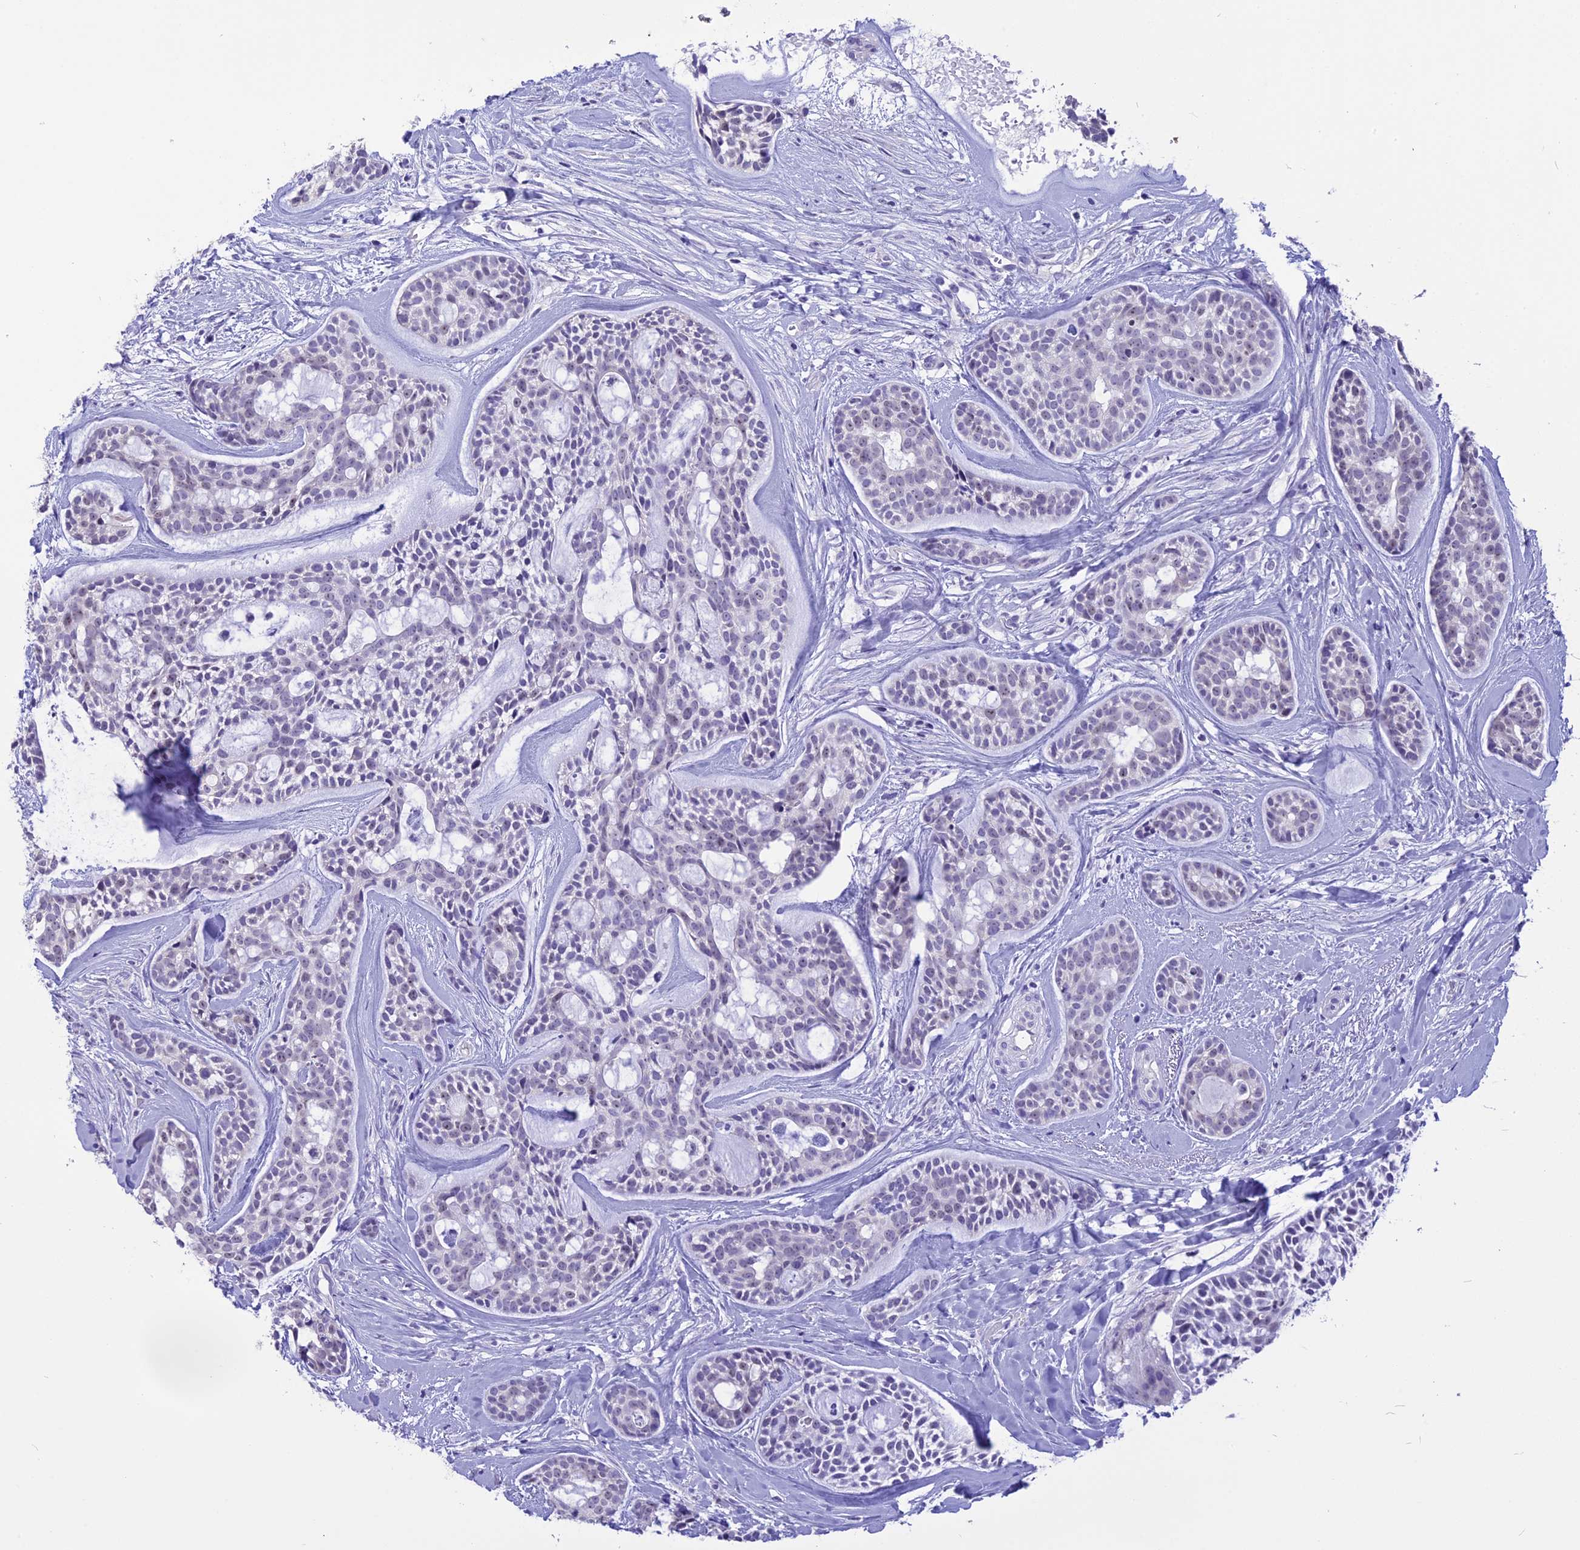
{"staining": {"intensity": "negative", "quantity": "none", "location": "none"}, "tissue": "head and neck cancer", "cell_type": "Tumor cells", "image_type": "cancer", "snomed": [{"axis": "morphology", "description": "Normal tissue, NOS"}, {"axis": "morphology", "description": "Adenocarcinoma, NOS"}, {"axis": "topography", "description": "Subcutis"}, {"axis": "topography", "description": "Nasopharynx"}, {"axis": "topography", "description": "Head-Neck"}], "caption": "This is a image of immunohistochemistry (IHC) staining of head and neck adenocarcinoma, which shows no positivity in tumor cells.", "gene": "CMSS1", "patient": {"sex": "female", "age": 73}}